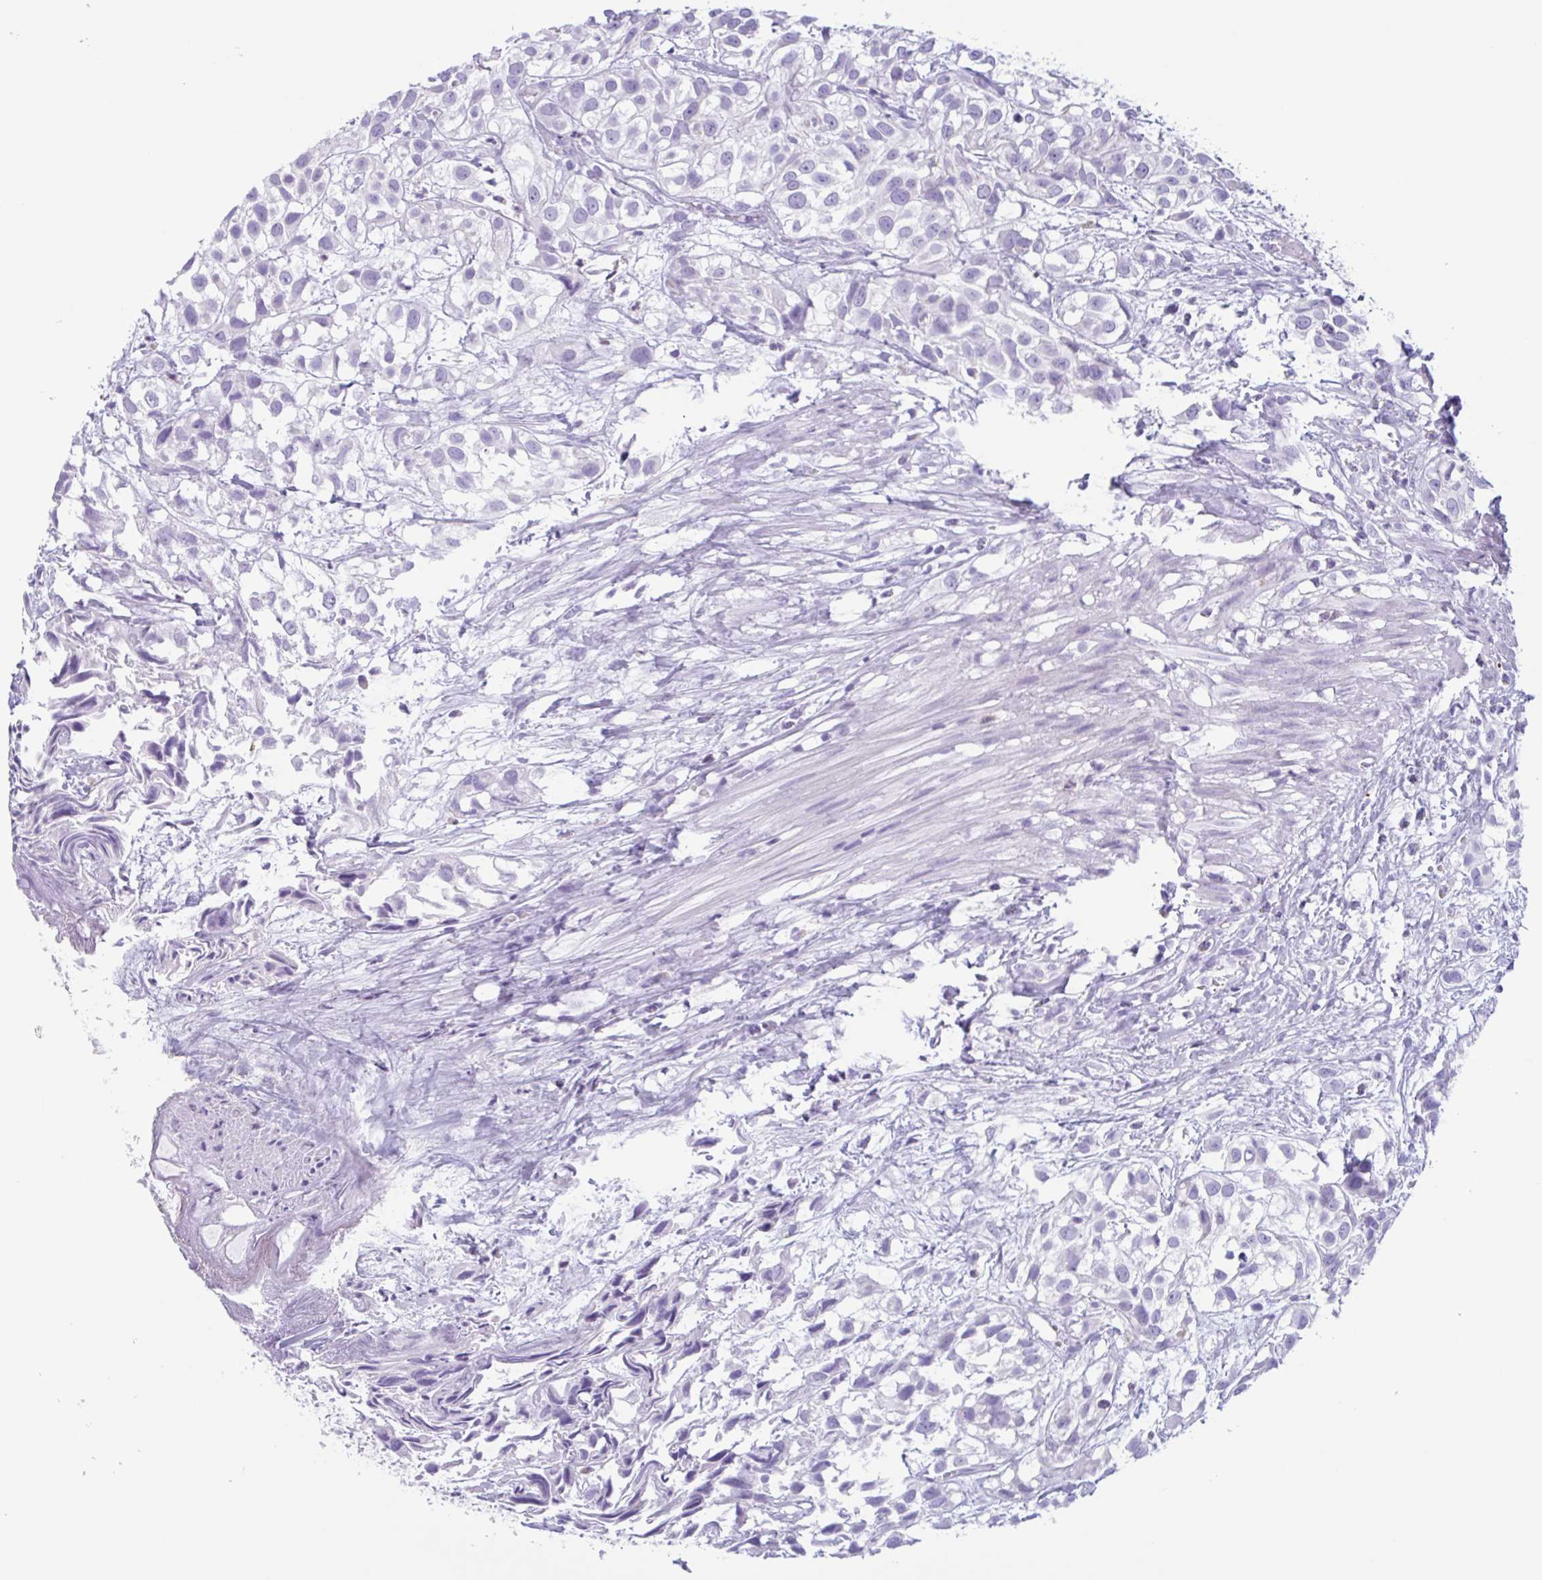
{"staining": {"intensity": "negative", "quantity": "none", "location": "none"}, "tissue": "urothelial cancer", "cell_type": "Tumor cells", "image_type": "cancer", "snomed": [{"axis": "morphology", "description": "Urothelial carcinoma, High grade"}, {"axis": "topography", "description": "Urinary bladder"}], "caption": "An immunohistochemistry histopathology image of high-grade urothelial carcinoma is shown. There is no staining in tumor cells of high-grade urothelial carcinoma. Brightfield microscopy of IHC stained with DAB (3,3'-diaminobenzidine) (brown) and hematoxylin (blue), captured at high magnification.", "gene": "DTWD2", "patient": {"sex": "male", "age": 56}}